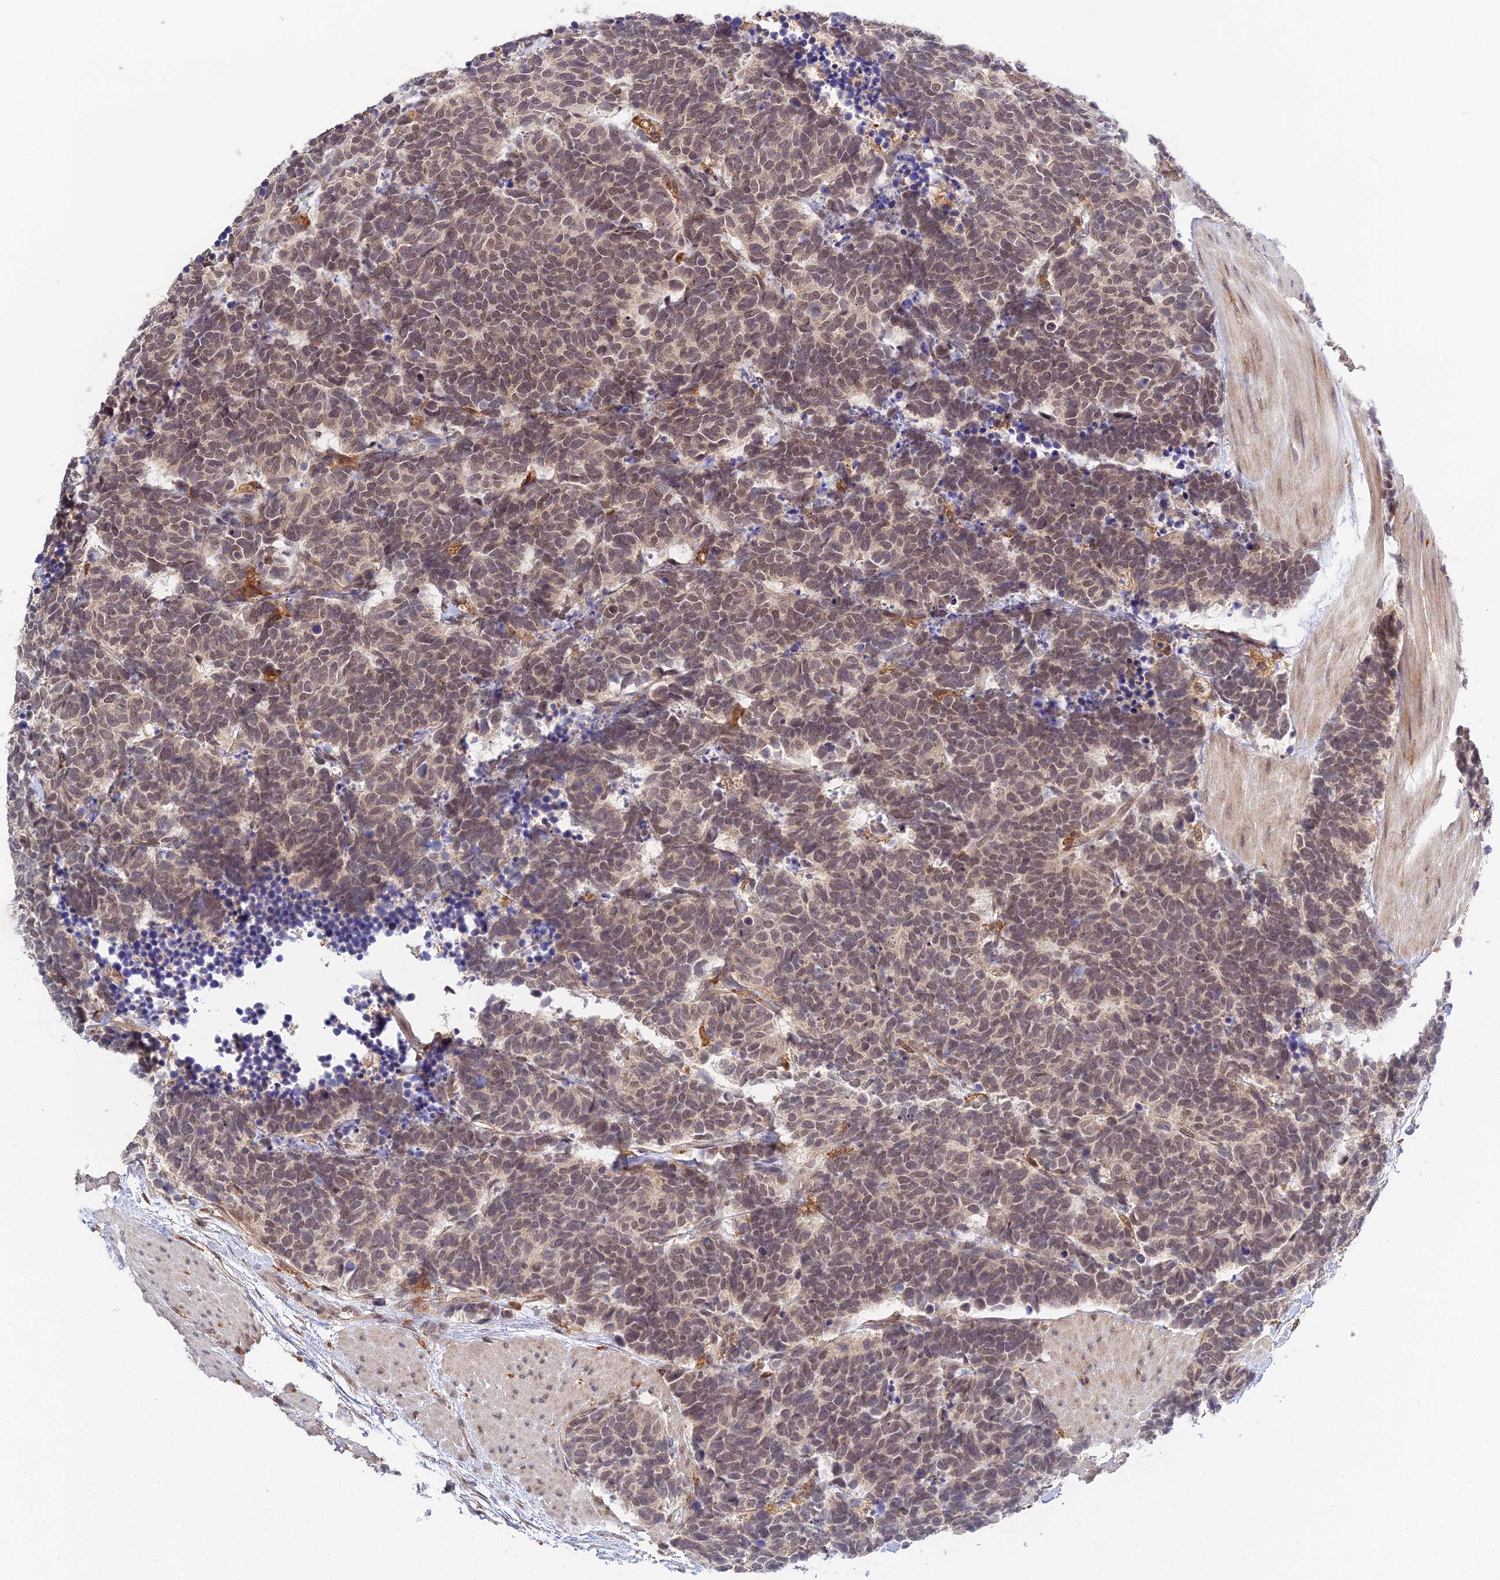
{"staining": {"intensity": "weak", "quantity": ">75%", "location": "nuclear"}, "tissue": "carcinoid", "cell_type": "Tumor cells", "image_type": "cancer", "snomed": [{"axis": "morphology", "description": "Carcinoma, NOS"}, {"axis": "morphology", "description": "Carcinoid, malignant, NOS"}, {"axis": "topography", "description": "Urinary bladder"}], "caption": "High-magnification brightfield microscopy of carcinoid stained with DAB (brown) and counterstained with hematoxylin (blue). tumor cells exhibit weak nuclear positivity is identified in about>75% of cells.", "gene": "TPRX1", "patient": {"sex": "male", "age": 57}}